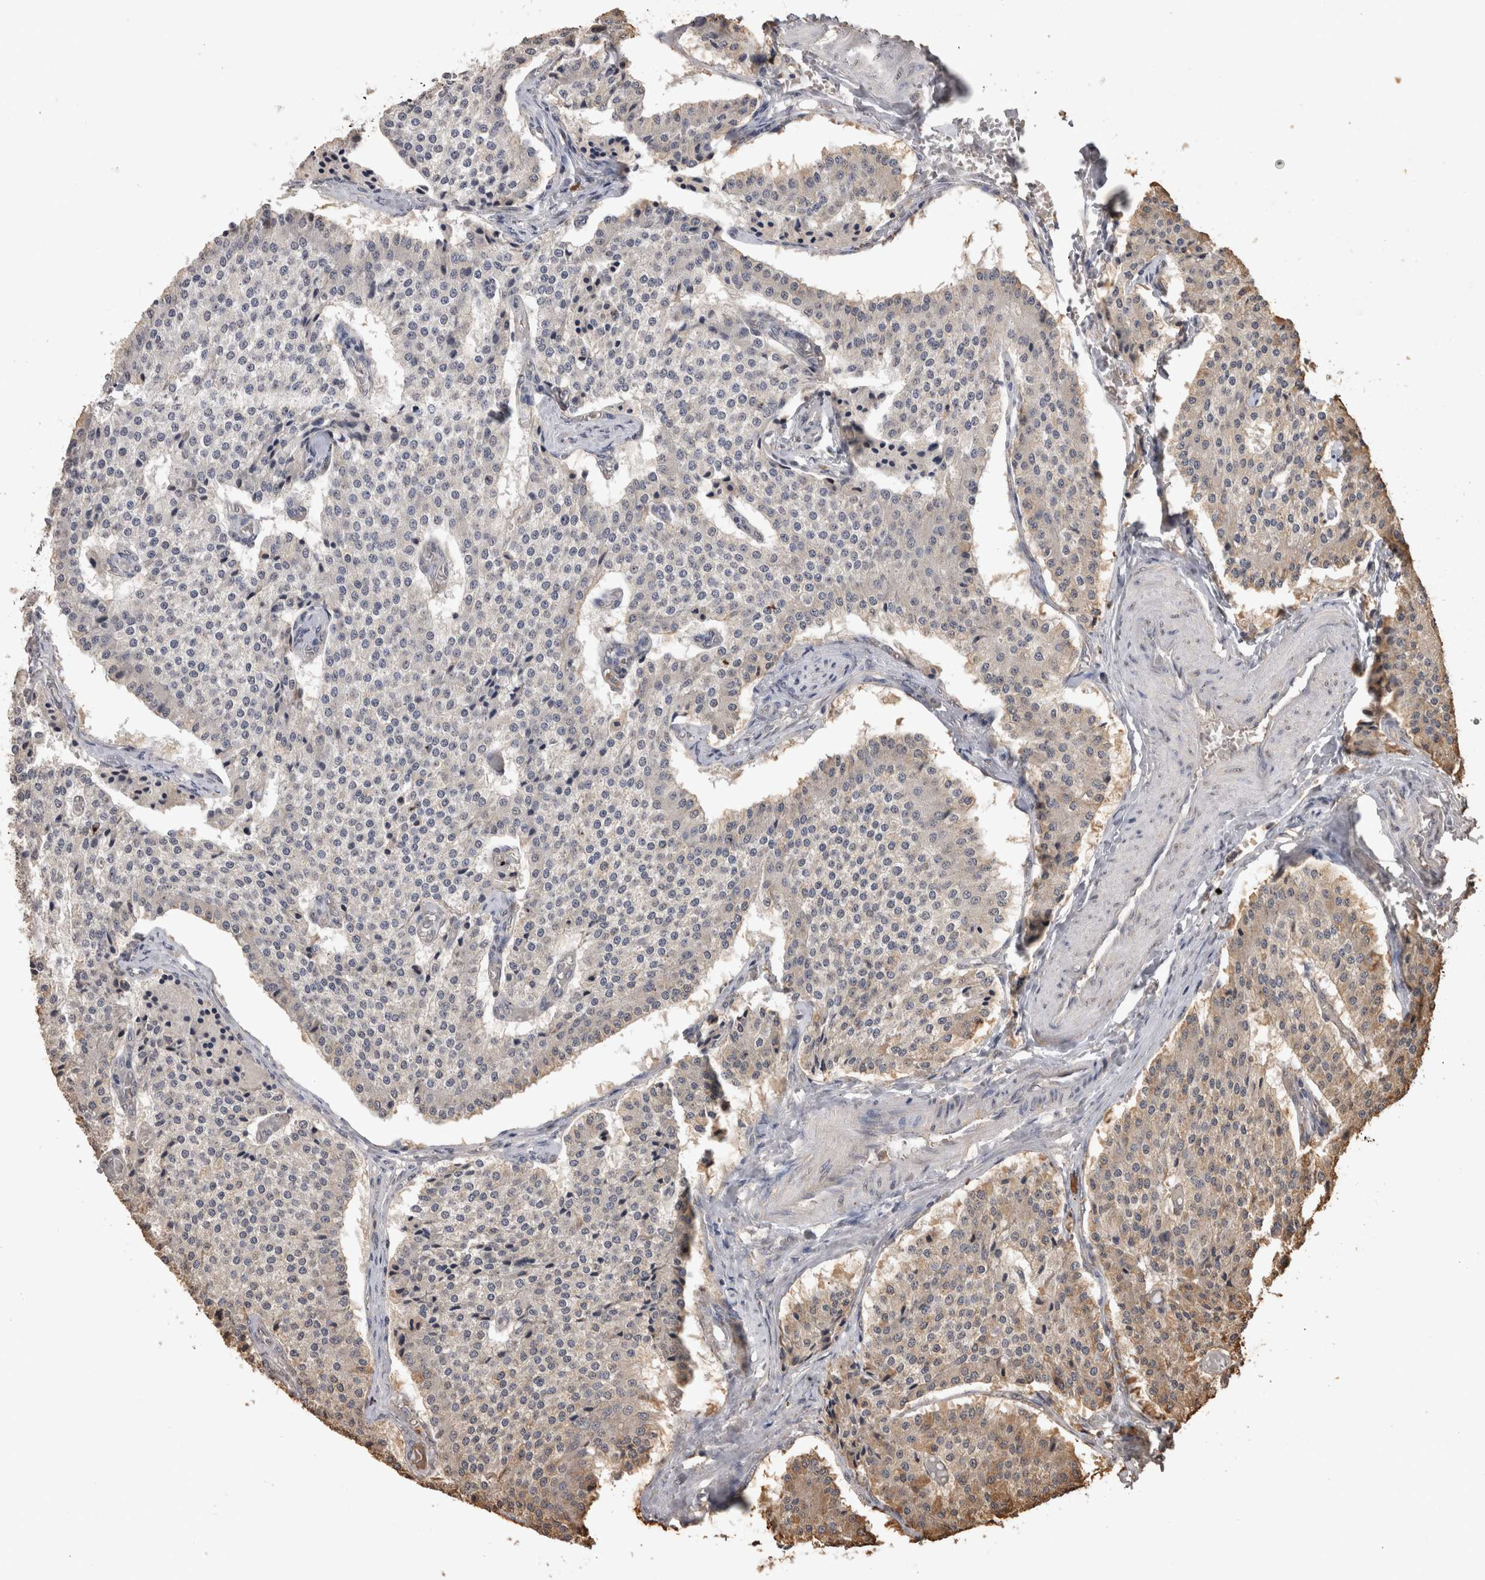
{"staining": {"intensity": "moderate", "quantity": "<25%", "location": "cytoplasmic/membranous"}, "tissue": "carcinoid", "cell_type": "Tumor cells", "image_type": "cancer", "snomed": [{"axis": "morphology", "description": "Carcinoid, malignant, NOS"}, {"axis": "topography", "description": "Colon"}], "caption": "The image exhibits staining of carcinoid, revealing moderate cytoplasmic/membranous protein positivity (brown color) within tumor cells.", "gene": "SOCS5", "patient": {"sex": "female", "age": 52}}